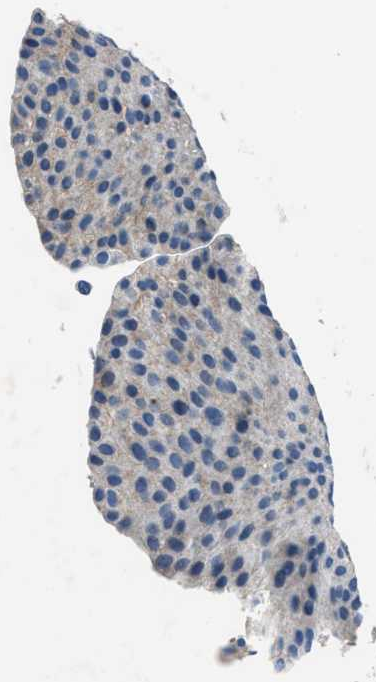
{"staining": {"intensity": "negative", "quantity": "none", "location": "none"}, "tissue": "urothelial cancer", "cell_type": "Tumor cells", "image_type": "cancer", "snomed": [{"axis": "morphology", "description": "Urothelial carcinoma, Low grade"}, {"axis": "topography", "description": "Smooth muscle"}, {"axis": "topography", "description": "Urinary bladder"}], "caption": "Human urothelial cancer stained for a protein using immunohistochemistry (IHC) reveals no expression in tumor cells.", "gene": "ADAM2", "patient": {"sex": "male", "age": 60}}